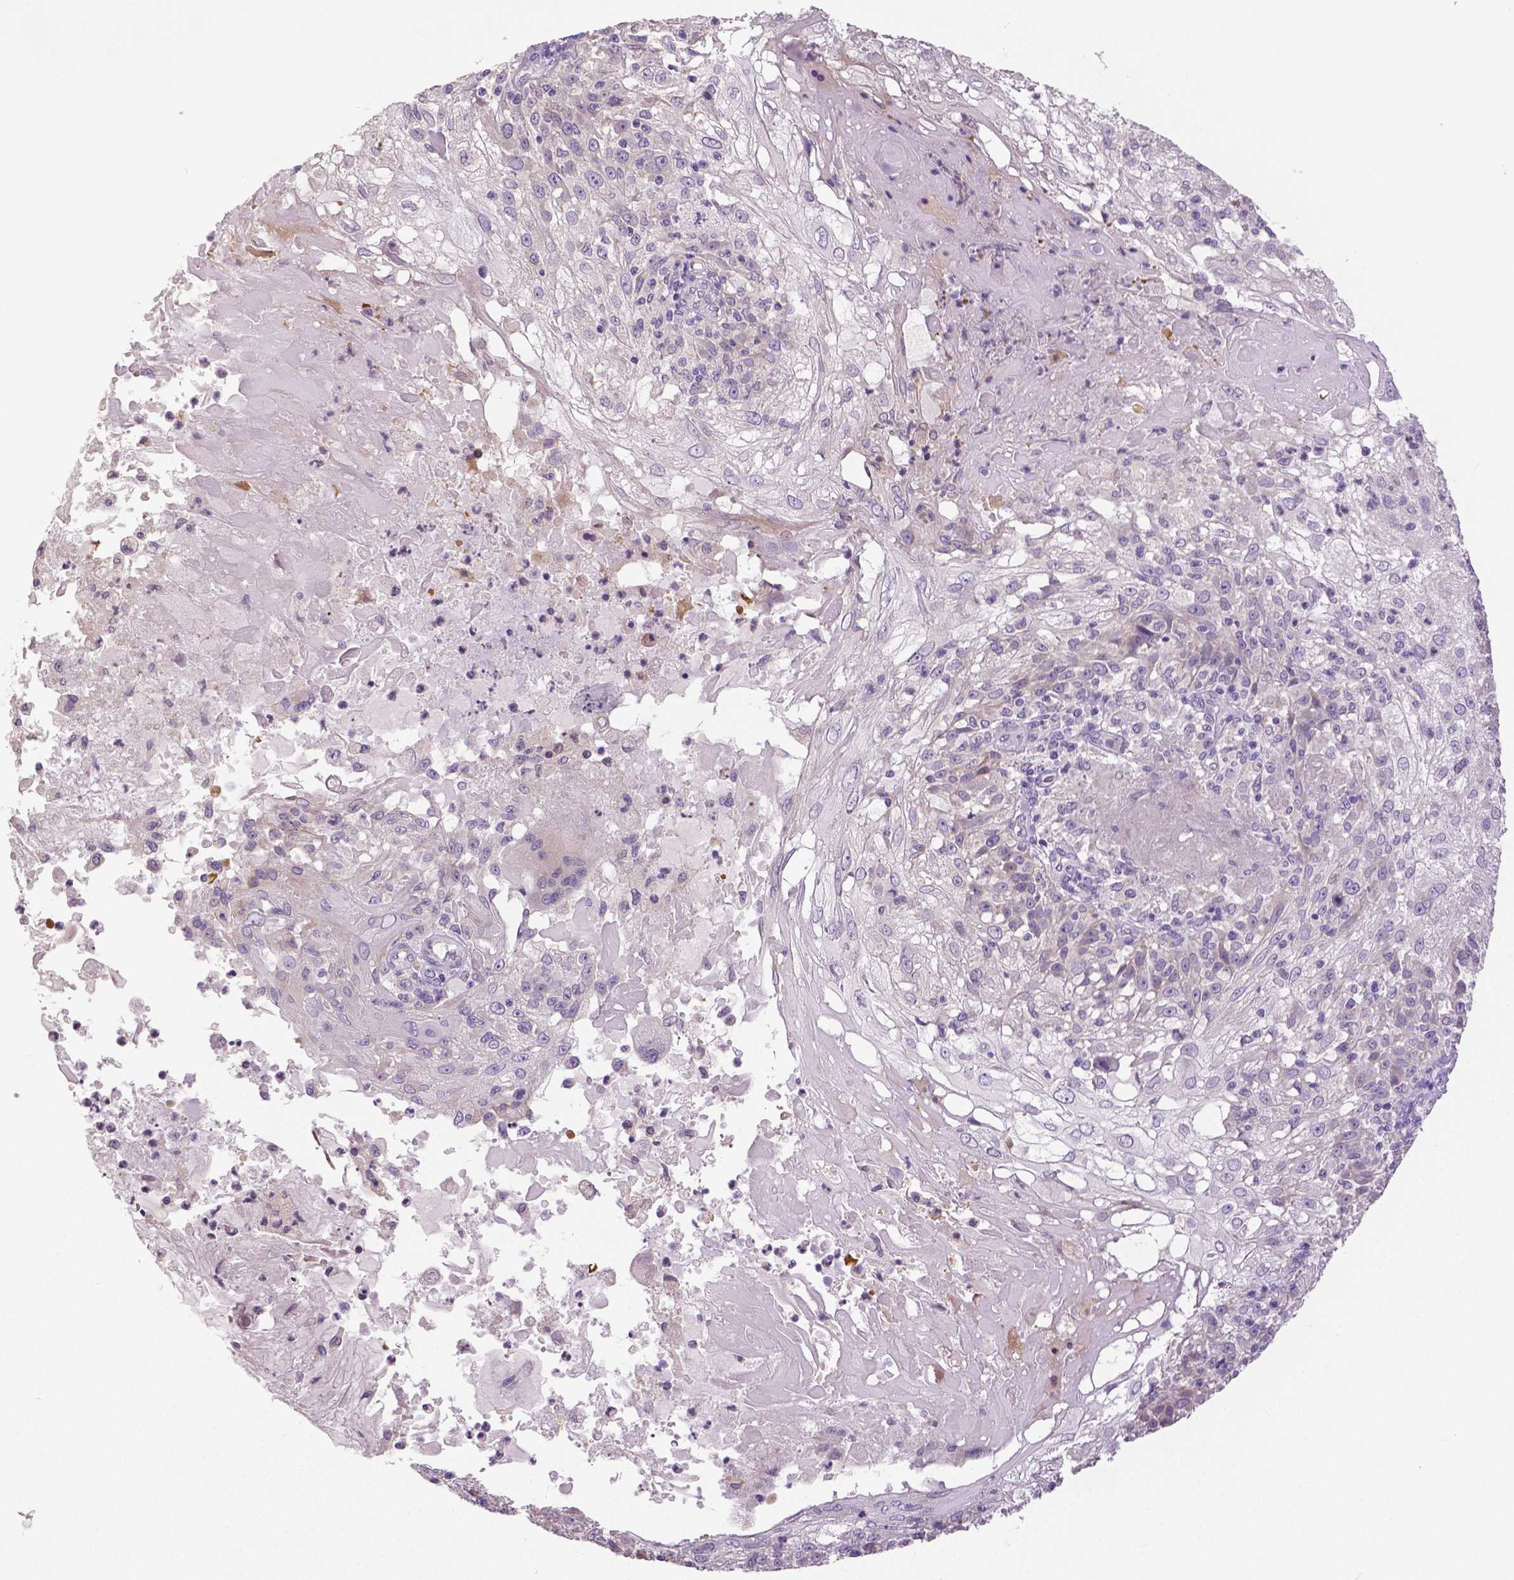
{"staining": {"intensity": "weak", "quantity": "<25%", "location": "cytoplasmic/membranous"}, "tissue": "skin cancer", "cell_type": "Tumor cells", "image_type": "cancer", "snomed": [{"axis": "morphology", "description": "Normal tissue, NOS"}, {"axis": "morphology", "description": "Squamous cell carcinoma, NOS"}, {"axis": "topography", "description": "Skin"}], "caption": "Human skin cancer stained for a protein using IHC displays no positivity in tumor cells.", "gene": "DNAH12", "patient": {"sex": "female", "age": 83}}